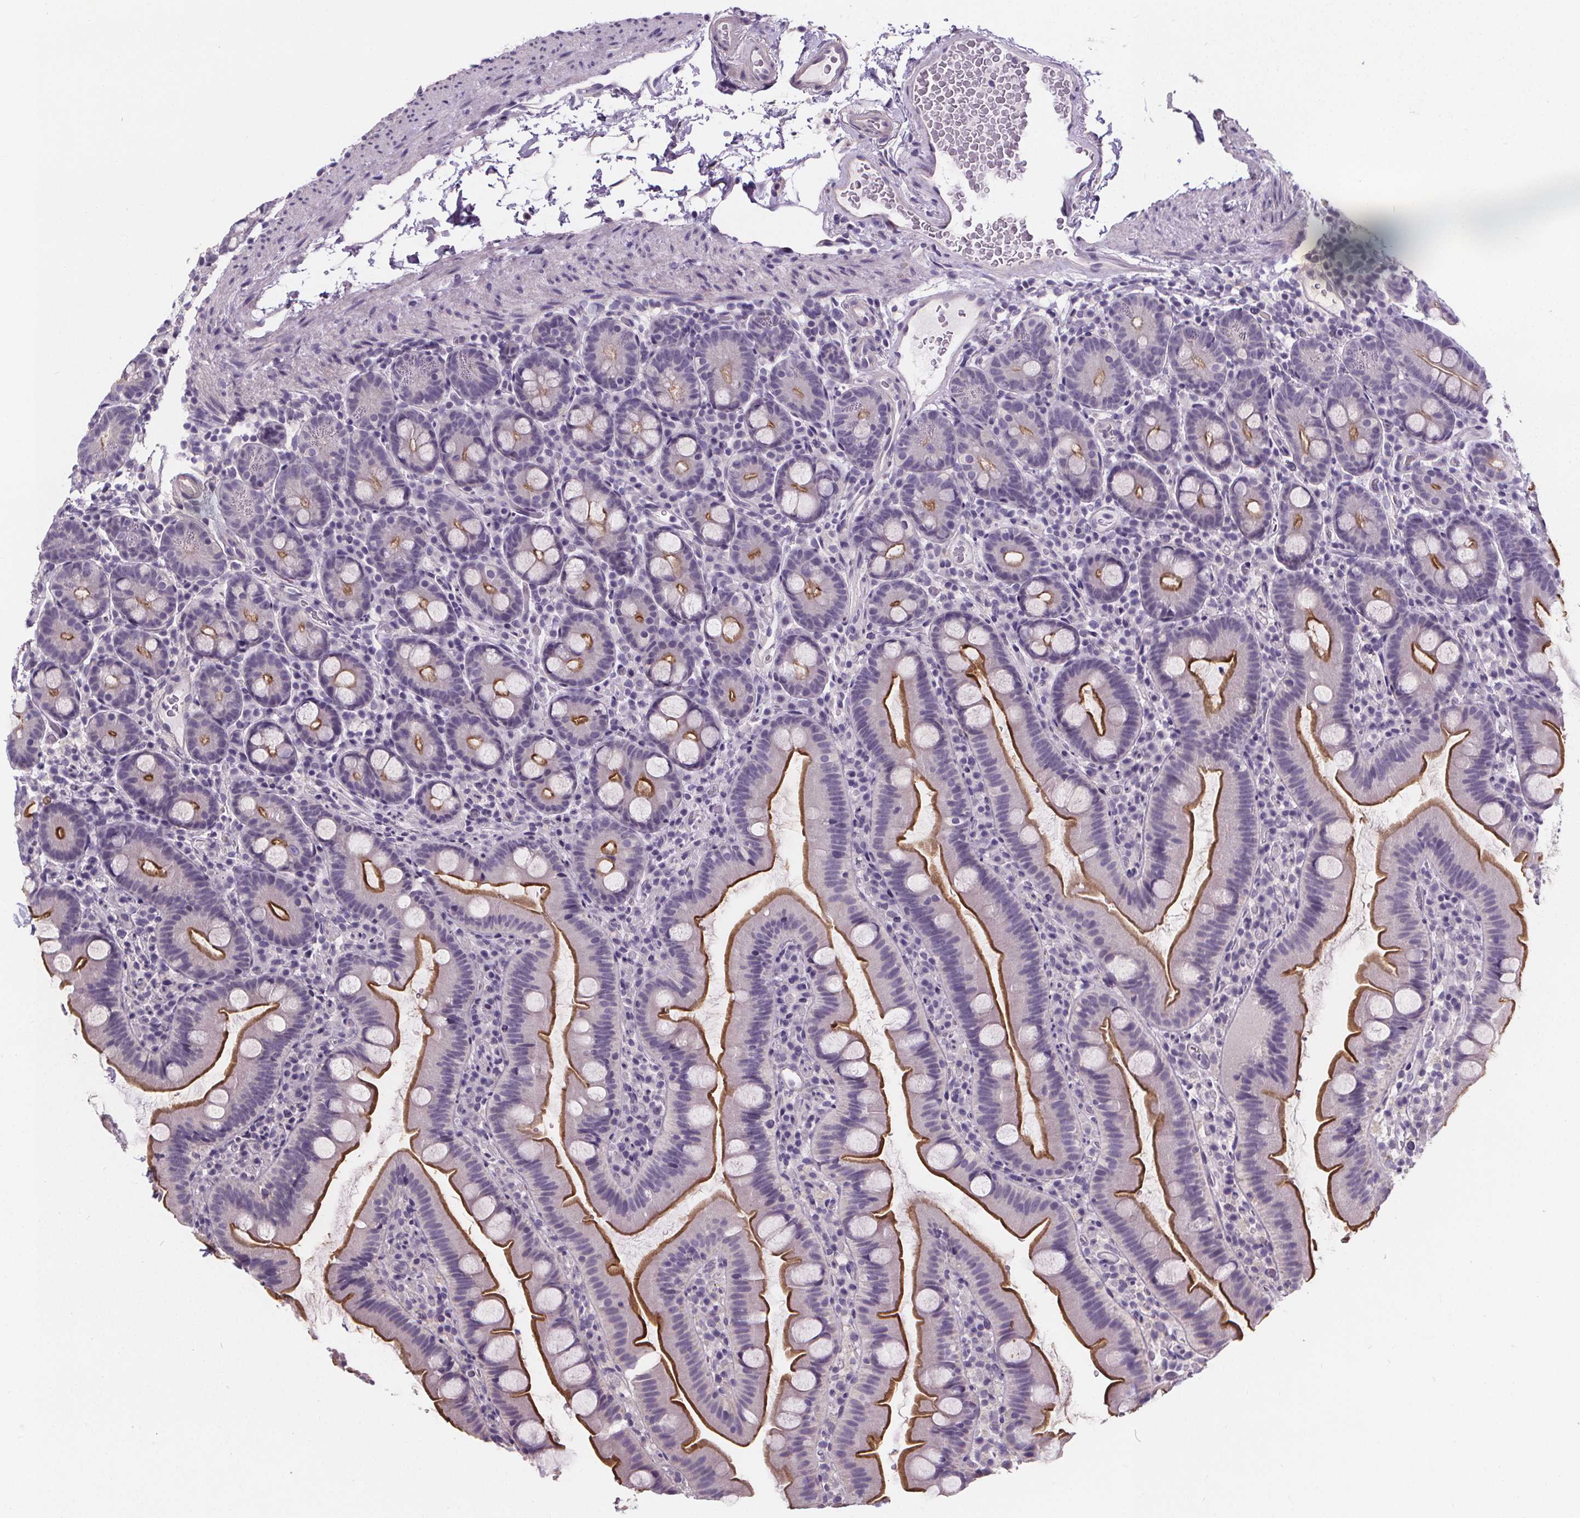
{"staining": {"intensity": "strong", "quantity": ">75%", "location": "cytoplasmic/membranous"}, "tissue": "small intestine", "cell_type": "Glandular cells", "image_type": "normal", "snomed": [{"axis": "morphology", "description": "Normal tissue, NOS"}, {"axis": "topography", "description": "Small intestine"}], "caption": "Human small intestine stained with a brown dye reveals strong cytoplasmic/membranous positive staining in approximately >75% of glandular cells.", "gene": "ATP6V1D", "patient": {"sex": "female", "age": 68}}